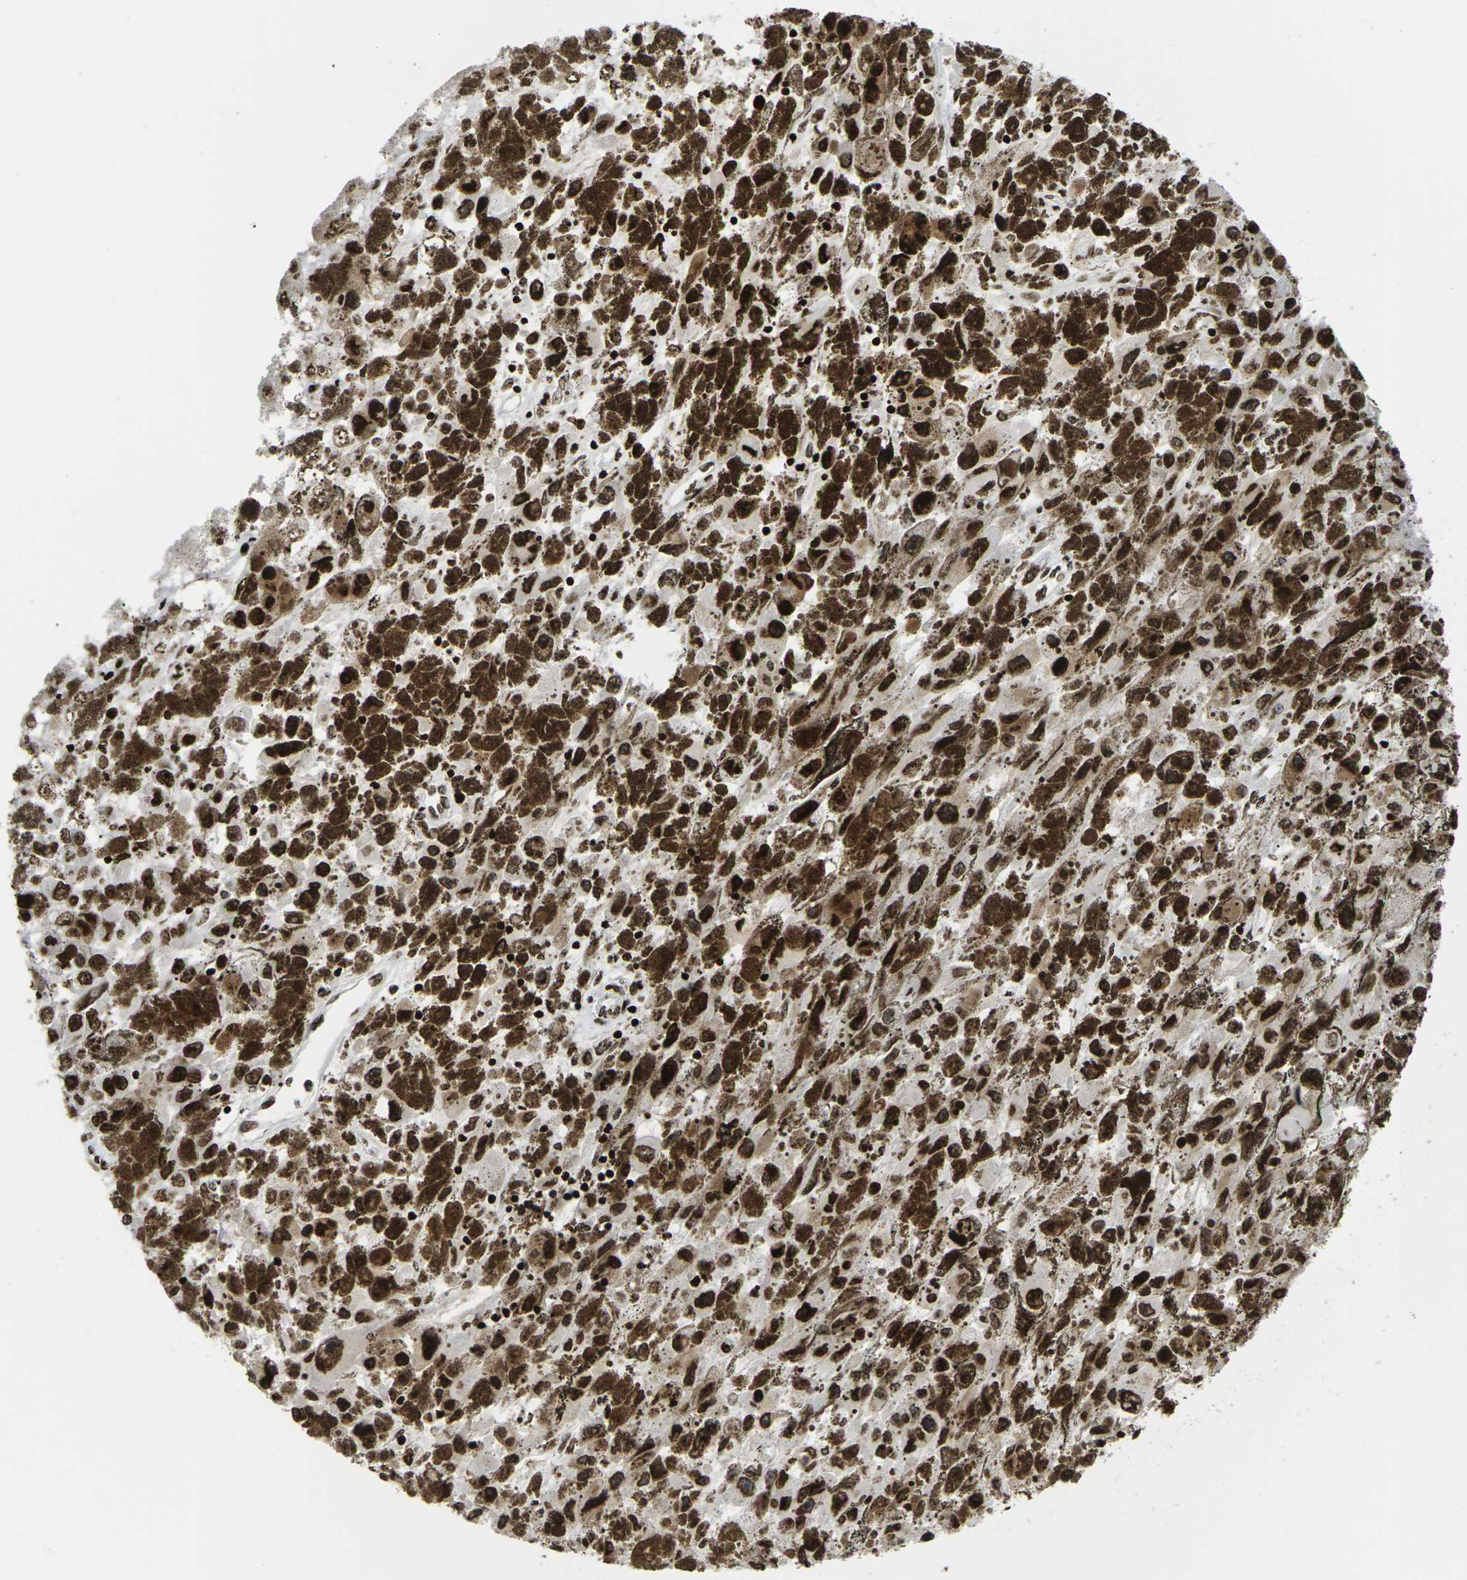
{"staining": {"intensity": "strong", "quantity": ">75%", "location": "cytoplasmic/membranous,nuclear"}, "tissue": "melanoma", "cell_type": "Tumor cells", "image_type": "cancer", "snomed": [{"axis": "morphology", "description": "Malignant melanoma, NOS"}, {"axis": "topography", "description": "Skin"}], "caption": "Human malignant melanoma stained with a brown dye reveals strong cytoplasmic/membranous and nuclear positive staining in about >75% of tumor cells.", "gene": "H1-4", "patient": {"sex": "female", "age": 104}}